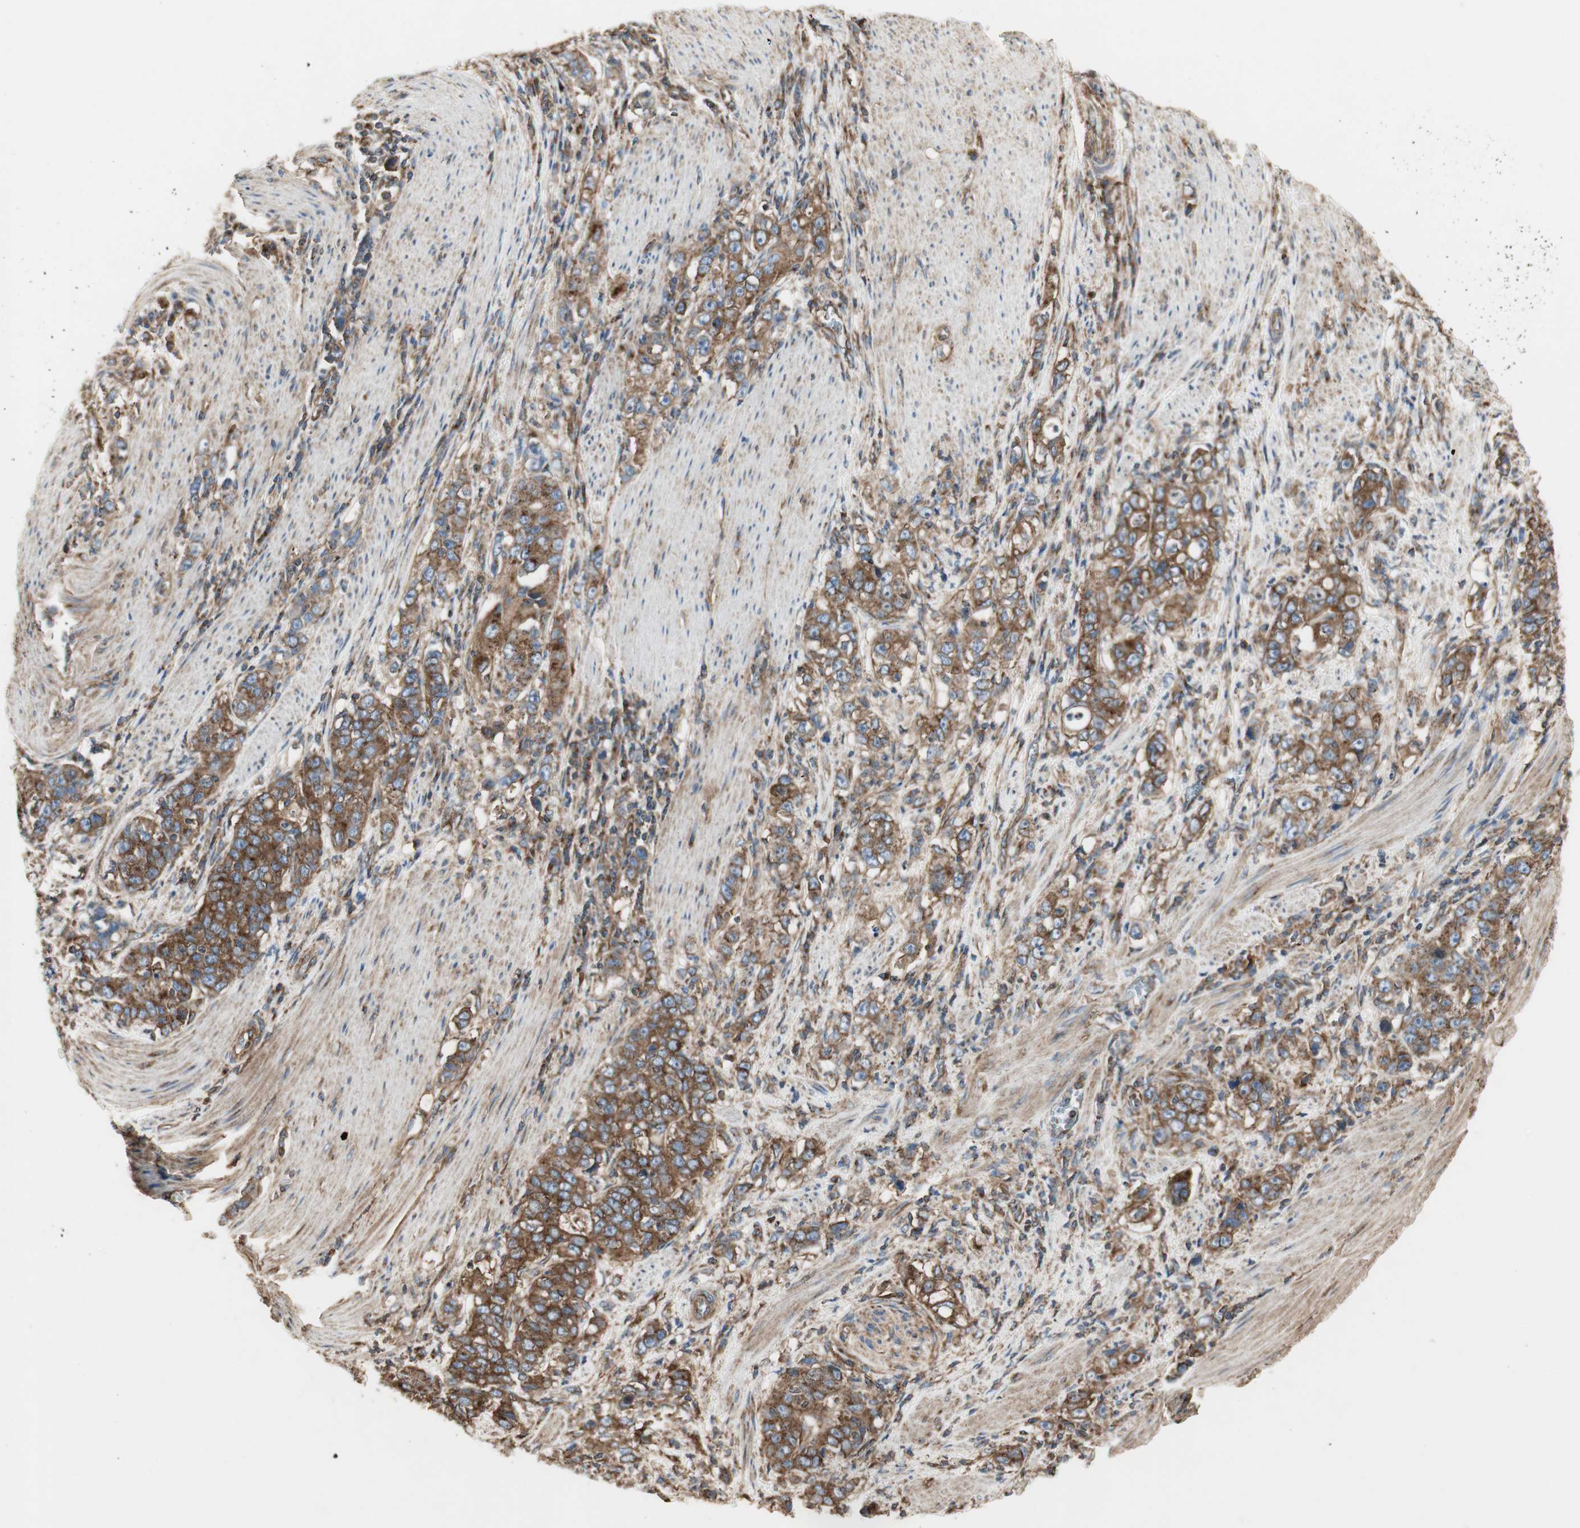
{"staining": {"intensity": "strong", "quantity": ">75%", "location": "cytoplasmic/membranous"}, "tissue": "stomach cancer", "cell_type": "Tumor cells", "image_type": "cancer", "snomed": [{"axis": "morphology", "description": "Adenocarcinoma, NOS"}, {"axis": "topography", "description": "Stomach, lower"}], "caption": "Approximately >75% of tumor cells in human stomach cancer (adenocarcinoma) show strong cytoplasmic/membranous protein staining as visualized by brown immunohistochemical staining.", "gene": "H6PD", "patient": {"sex": "female", "age": 72}}